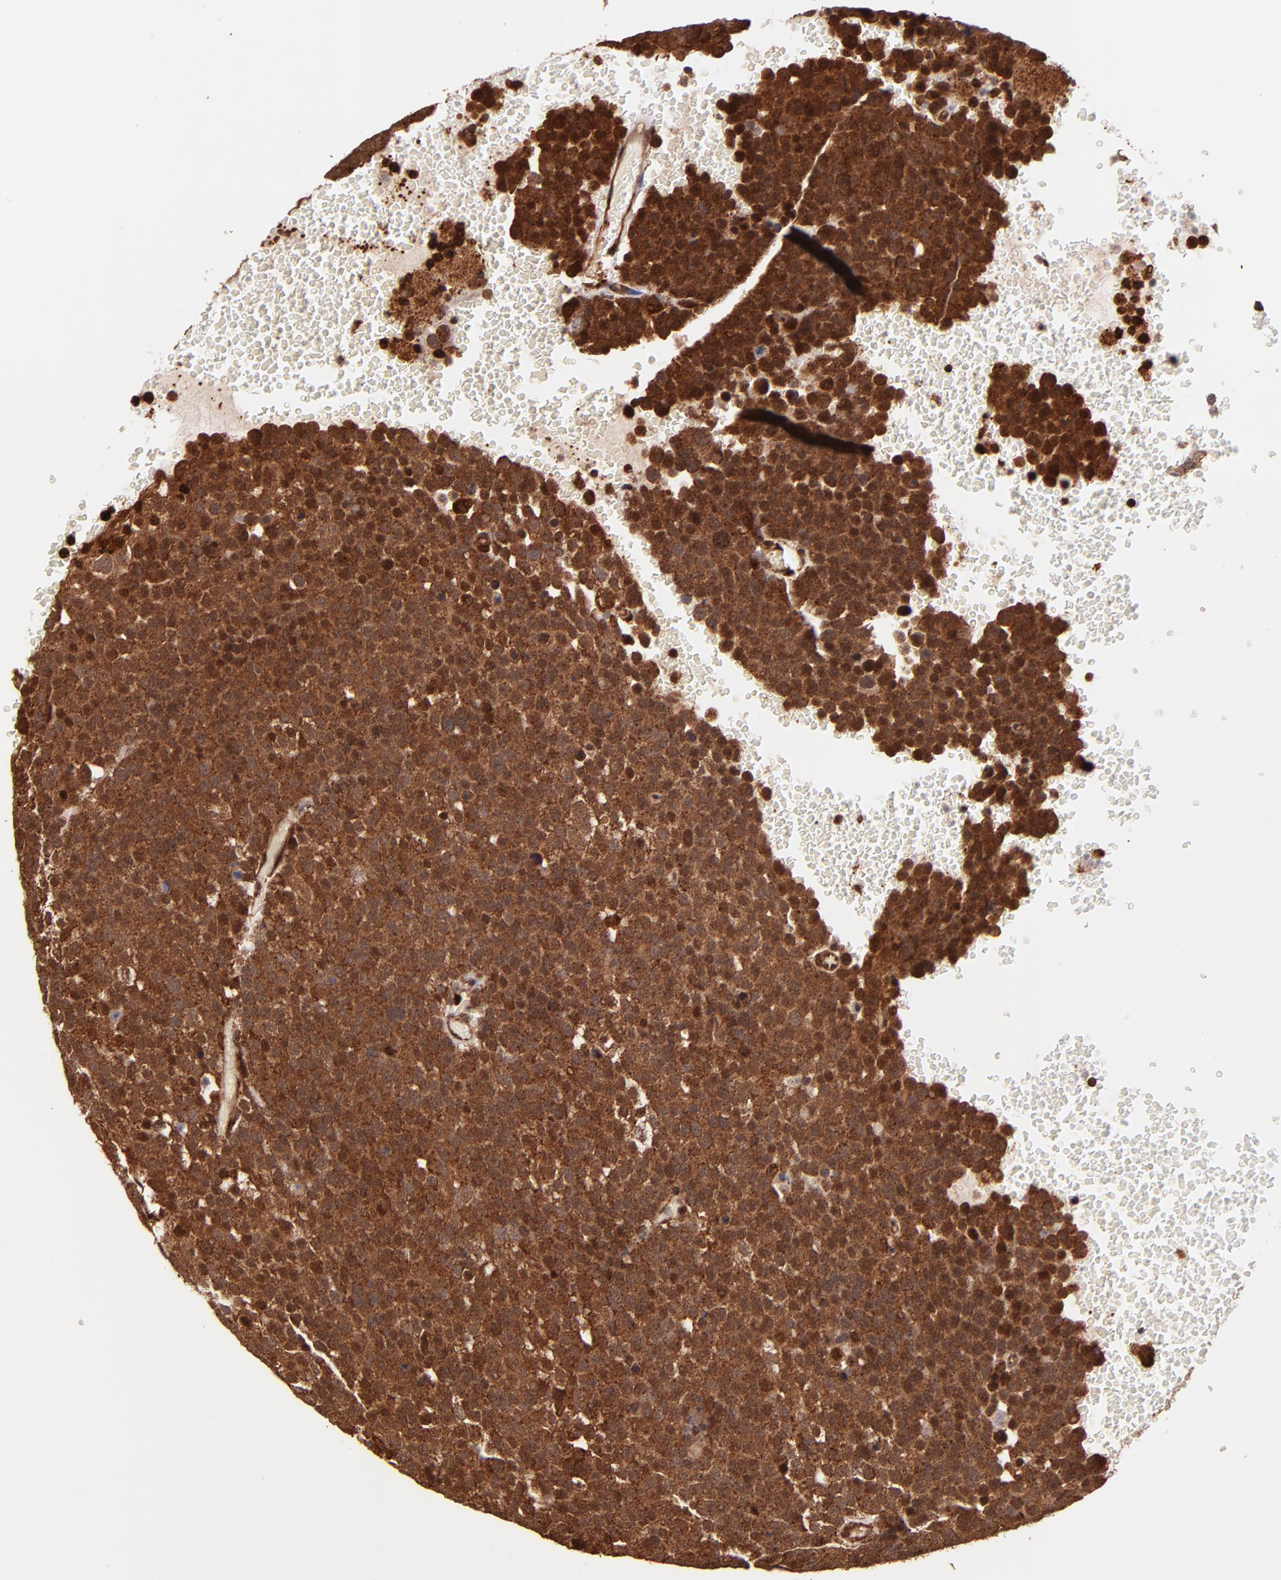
{"staining": {"intensity": "strong", "quantity": ">75%", "location": "cytoplasmic/membranous,nuclear"}, "tissue": "testis cancer", "cell_type": "Tumor cells", "image_type": "cancer", "snomed": [{"axis": "morphology", "description": "Seminoma, NOS"}, {"axis": "topography", "description": "Testis"}], "caption": "Immunohistochemical staining of human seminoma (testis) reveals high levels of strong cytoplasmic/membranous and nuclear staining in approximately >75% of tumor cells. The protein is stained brown, and the nuclei are stained in blue (DAB IHC with brightfield microscopy, high magnification).", "gene": "STX8", "patient": {"sex": "male", "age": 71}}